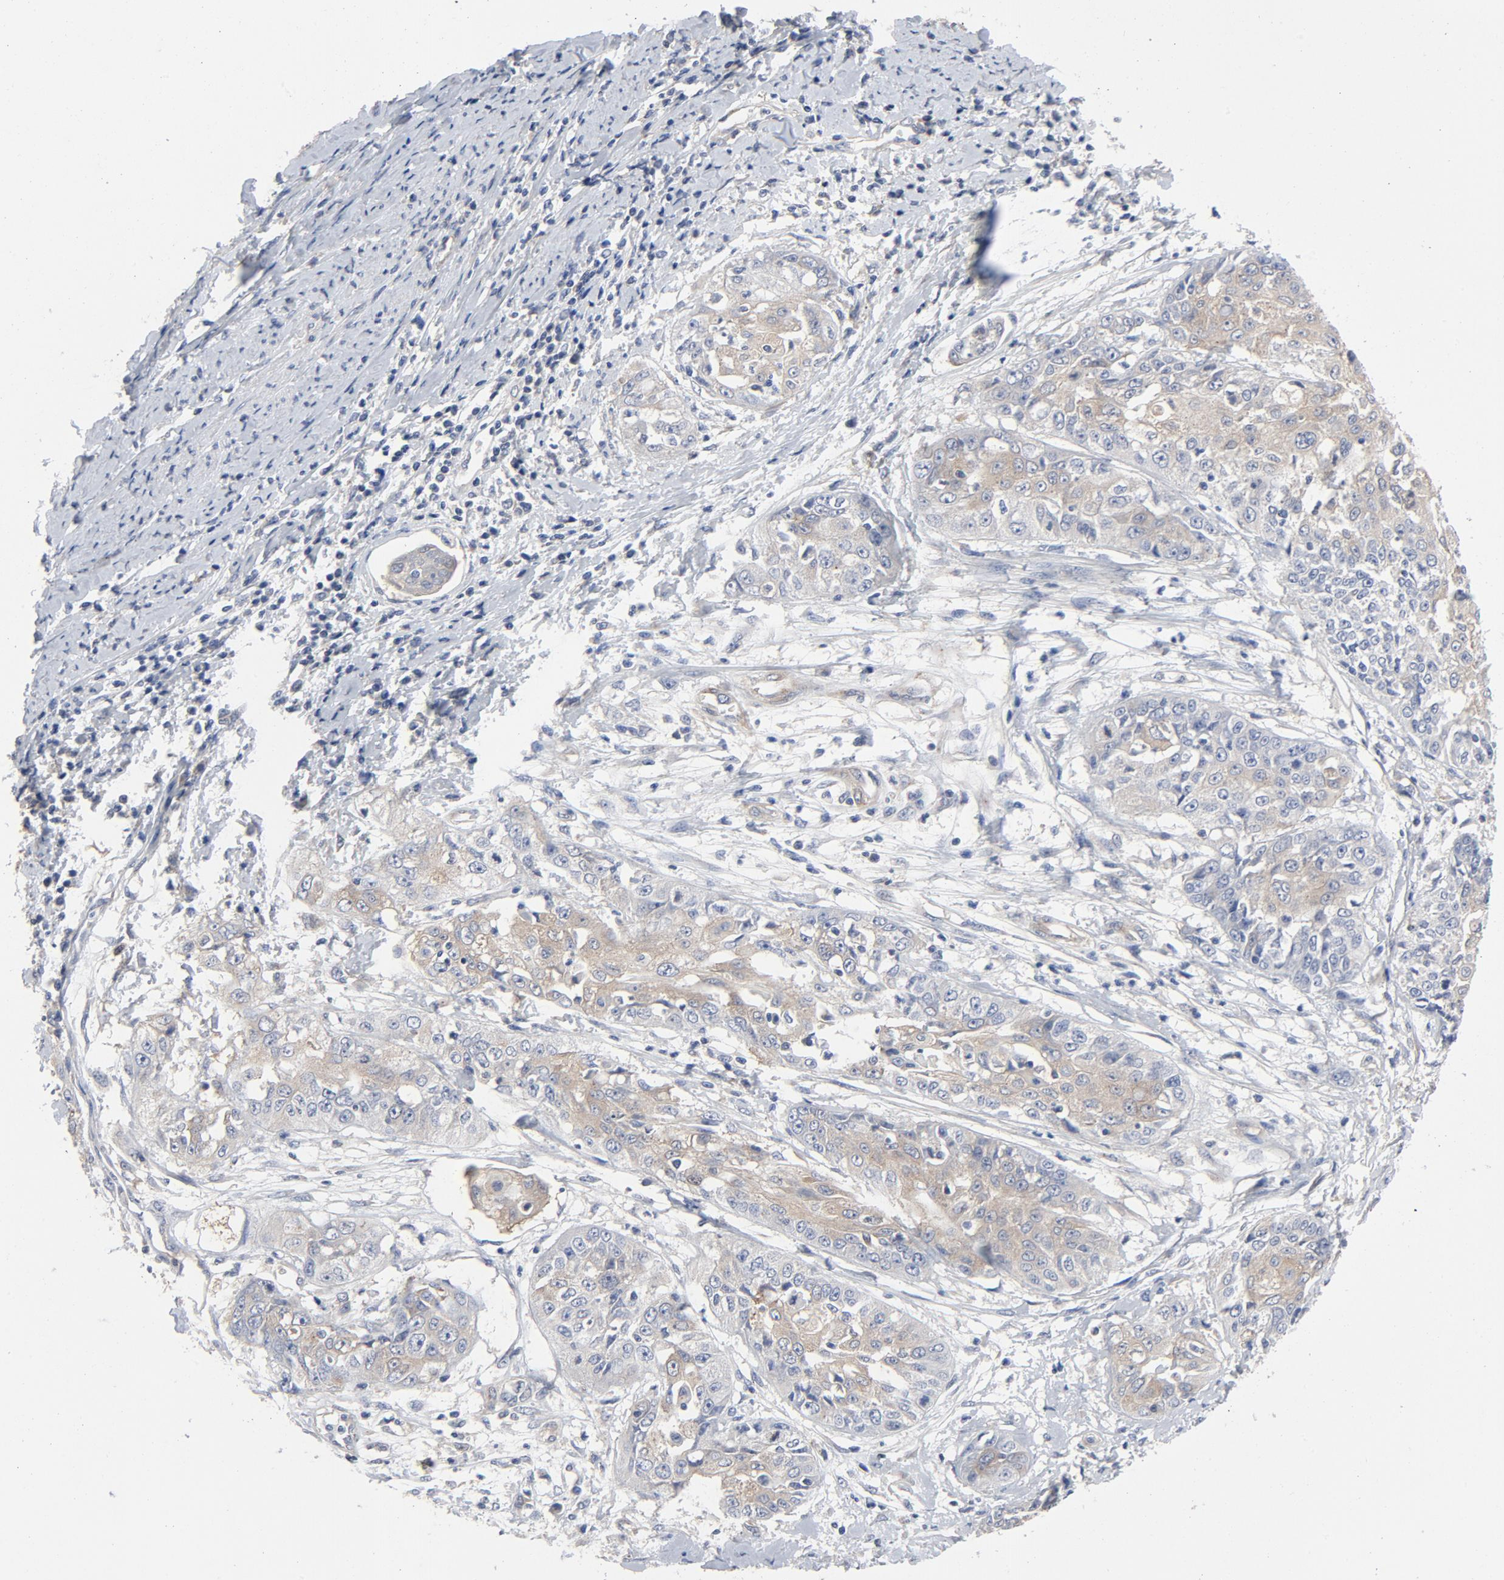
{"staining": {"intensity": "moderate", "quantity": "25%-75%", "location": "cytoplasmic/membranous"}, "tissue": "cervical cancer", "cell_type": "Tumor cells", "image_type": "cancer", "snomed": [{"axis": "morphology", "description": "Squamous cell carcinoma, NOS"}, {"axis": "topography", "description": "Cervix"}], "caption": "Approximately 25%-75% of tumor cells in human cervical cancer display moderate cytoplasmic/membranous protein positivity as visualized by brown immunohistochemical staining.", "gene": "DYNLT3", "patient": {"sex": "female", "age": 64}}